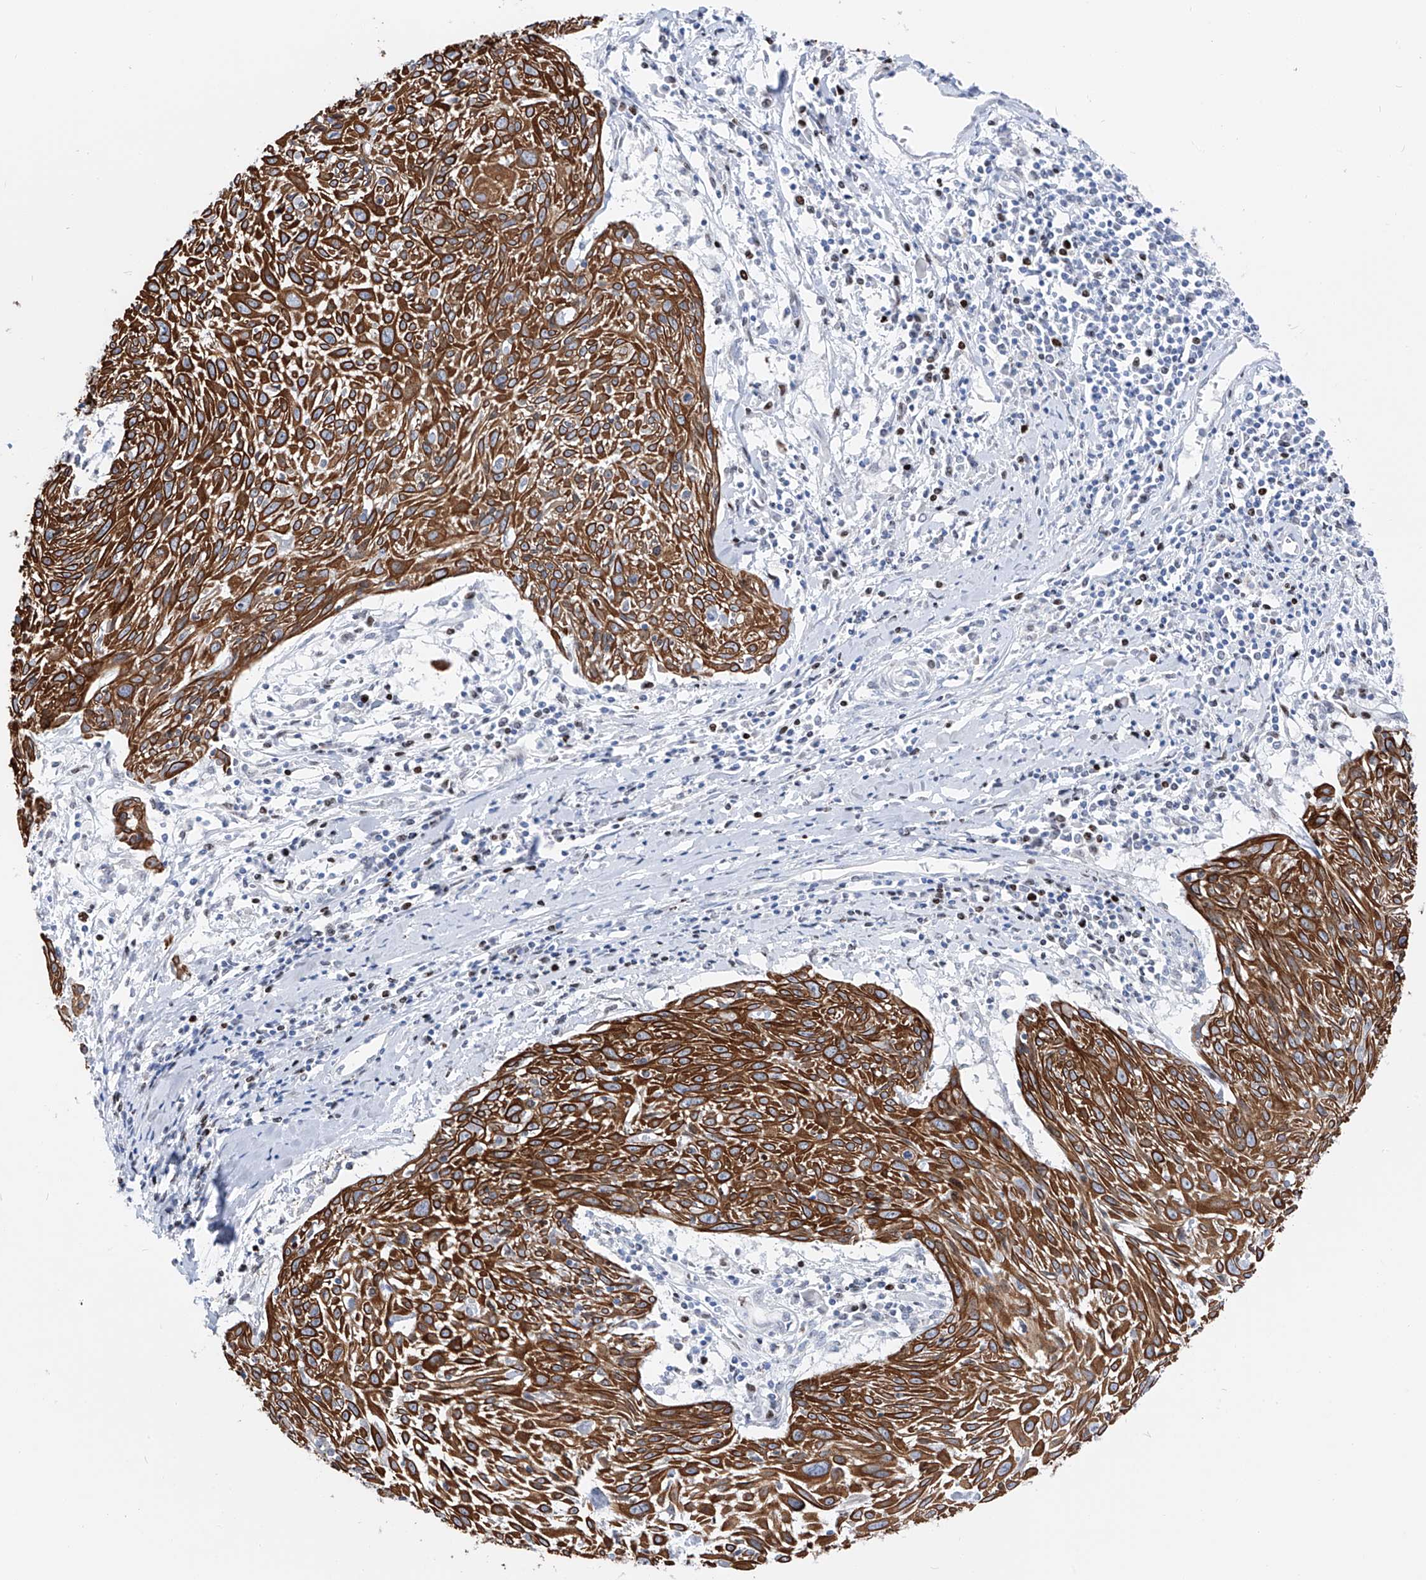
{"staining": {"intensity": "strong", "quantity": ">75%", "location": "cytoplasmic/membranous"}, "tissue": "cervical cancer", "cell_type": "Tumor cells", "image_type": "cancer", "snomed": [{"axis": "morphology", "description": "Squamous cell carcinoma, NOS"}, {"axis": "topography", "description": "Cervix"}], "caption": "Tumor cells exhibit high levels of strong cytoplasmic/membranous expression in about >75% of cells in cervical cancer (squamous cell carcinoma). Nuclei are stained in blue.", "gene": "FRS3", "patient": {"sex": "female", "age": 51}}